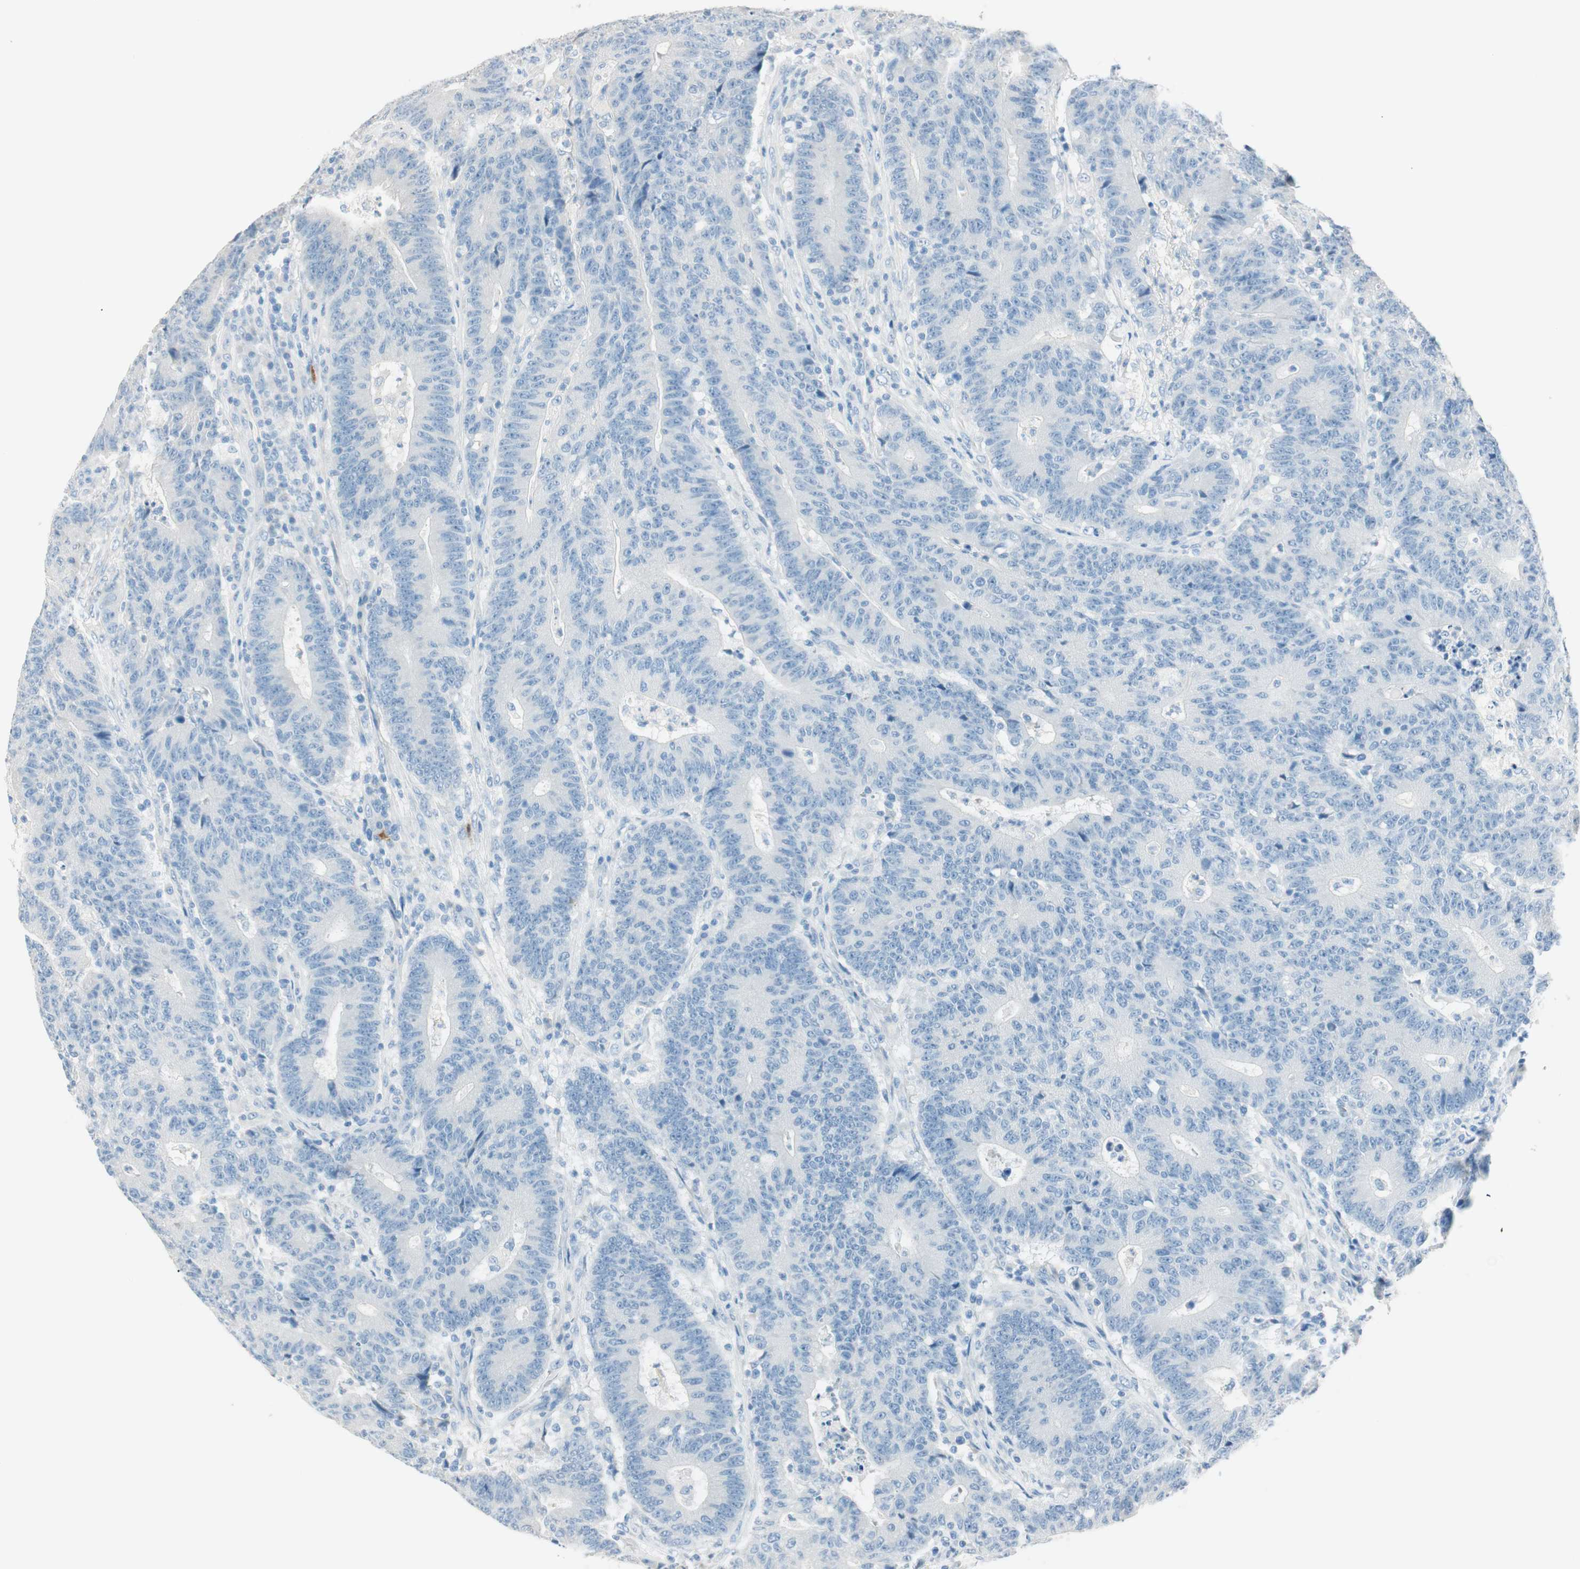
{"staining": {"intensity": "negative", "quantity": "none", "location": "none"}, "tissue": "colorectal cancer", "cell_type": "Tumor cells", "image_type": "cancer", "snomed": [{"axis": "morphology", "description": "Normal tissue, NOS"}, {"axis": "morphology", "description": "Adenocarcinoma, NOS"}, {"axis": "topography", "description": "Colon"}], "caption": "Immunohistochemistry of adenocarcinoma (colorectal) shows no expression in tumor cells.", "gene": "HPGD", "patient": {"sex": "female", "age": 75}}